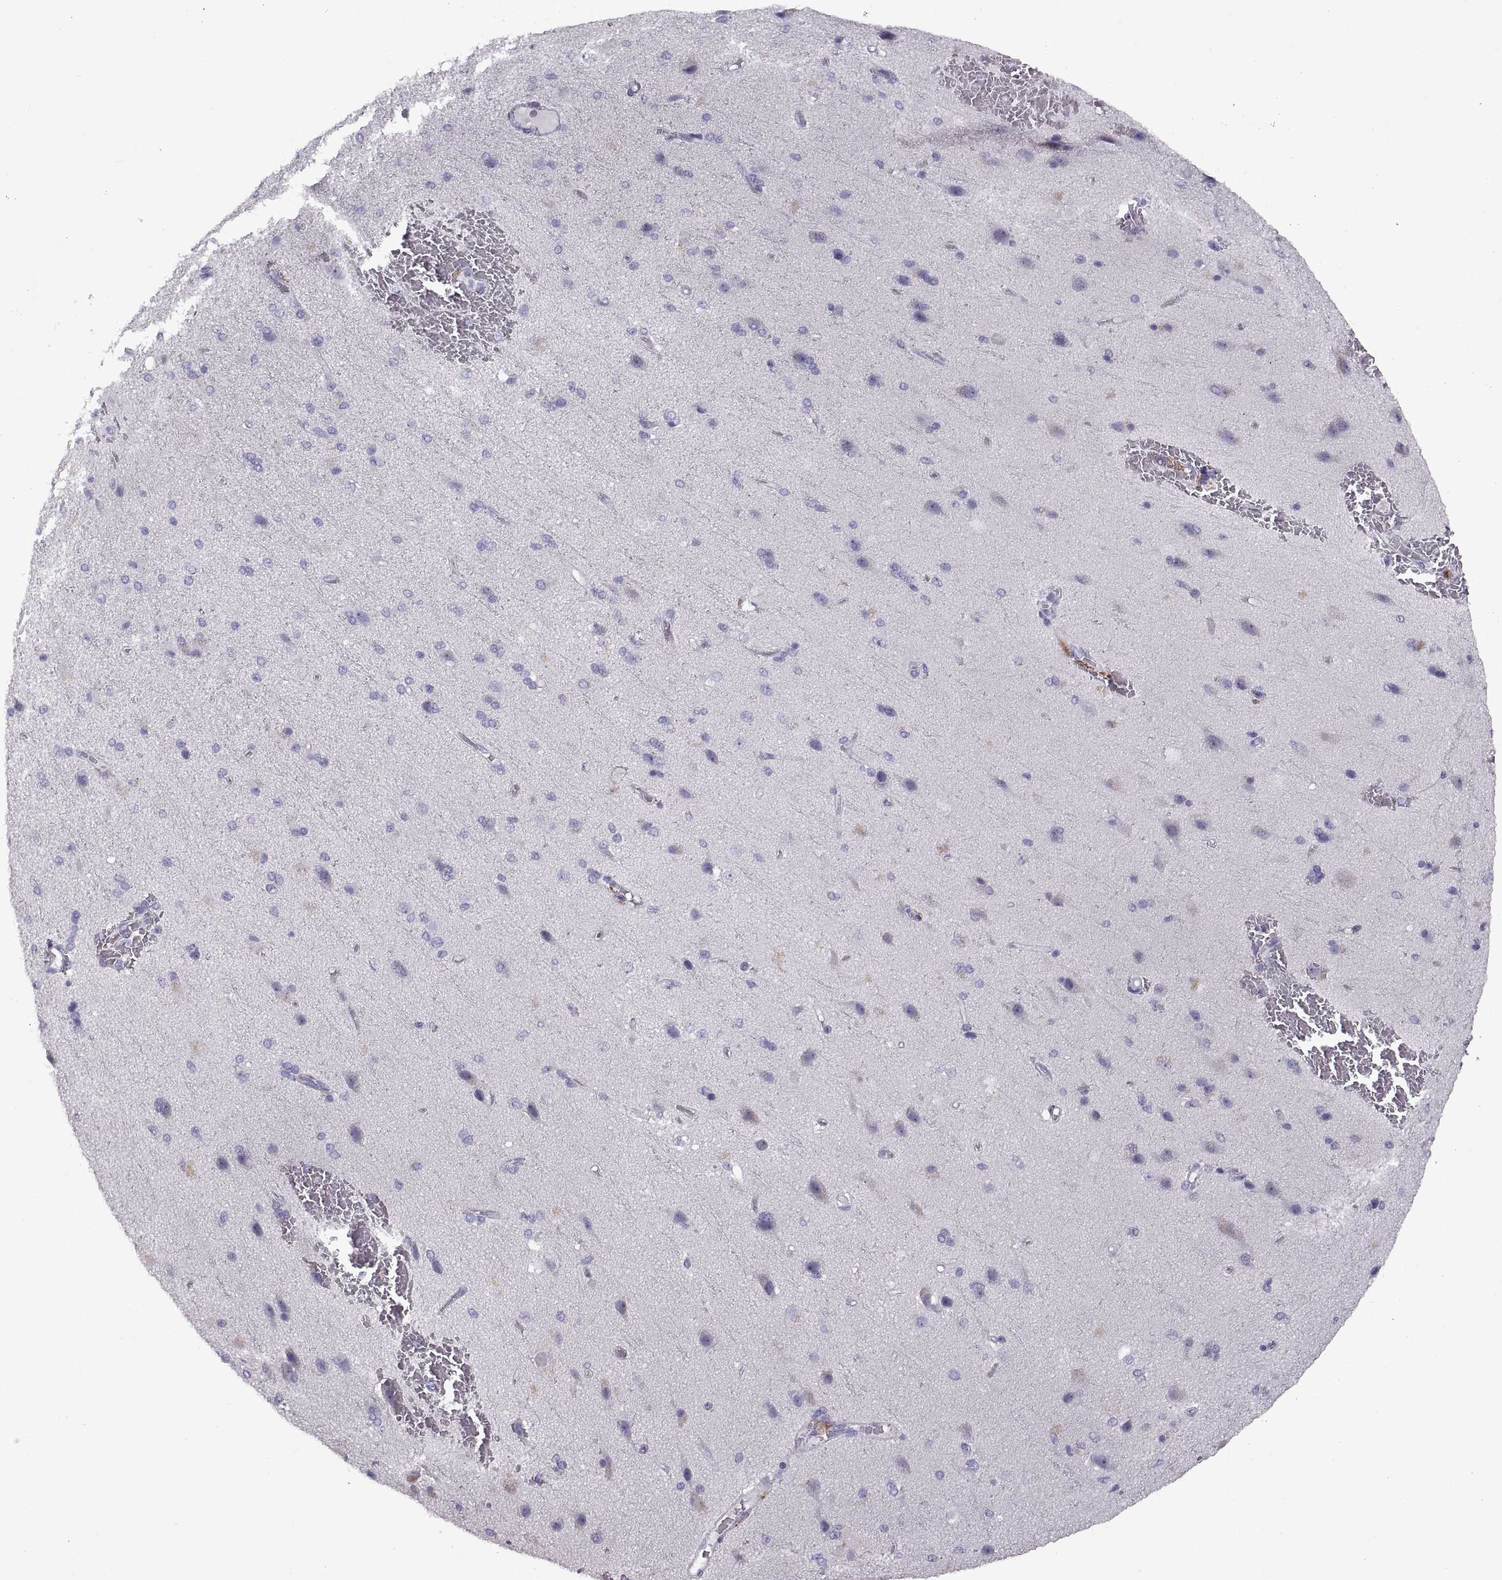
{"staining": {"intensity": "negative", "quantity": "none", "location": "none"}, "tissue": "cerebral cortex", "cell_type": "Endothelial cells", "image_type": "normal", "snomed": [{"axis": "morphology", "description": "Normal tissue, NOS"}, {"axis": "morphology", "description": "Glioma, malignant, High grade"}, {"axis": "topography", "description": "Cerebral cortex"}], "caption": "Immunohistochemistry (IHC) photomicrograph of normal cerebral cortex: cerebral cortex stained with DAB (3,3'-diaminobenzidine) reveals no significant protein expression in endothelial cells.", "gene": "CRYBB3", "patient": {"sex": "male", "age": 77}}